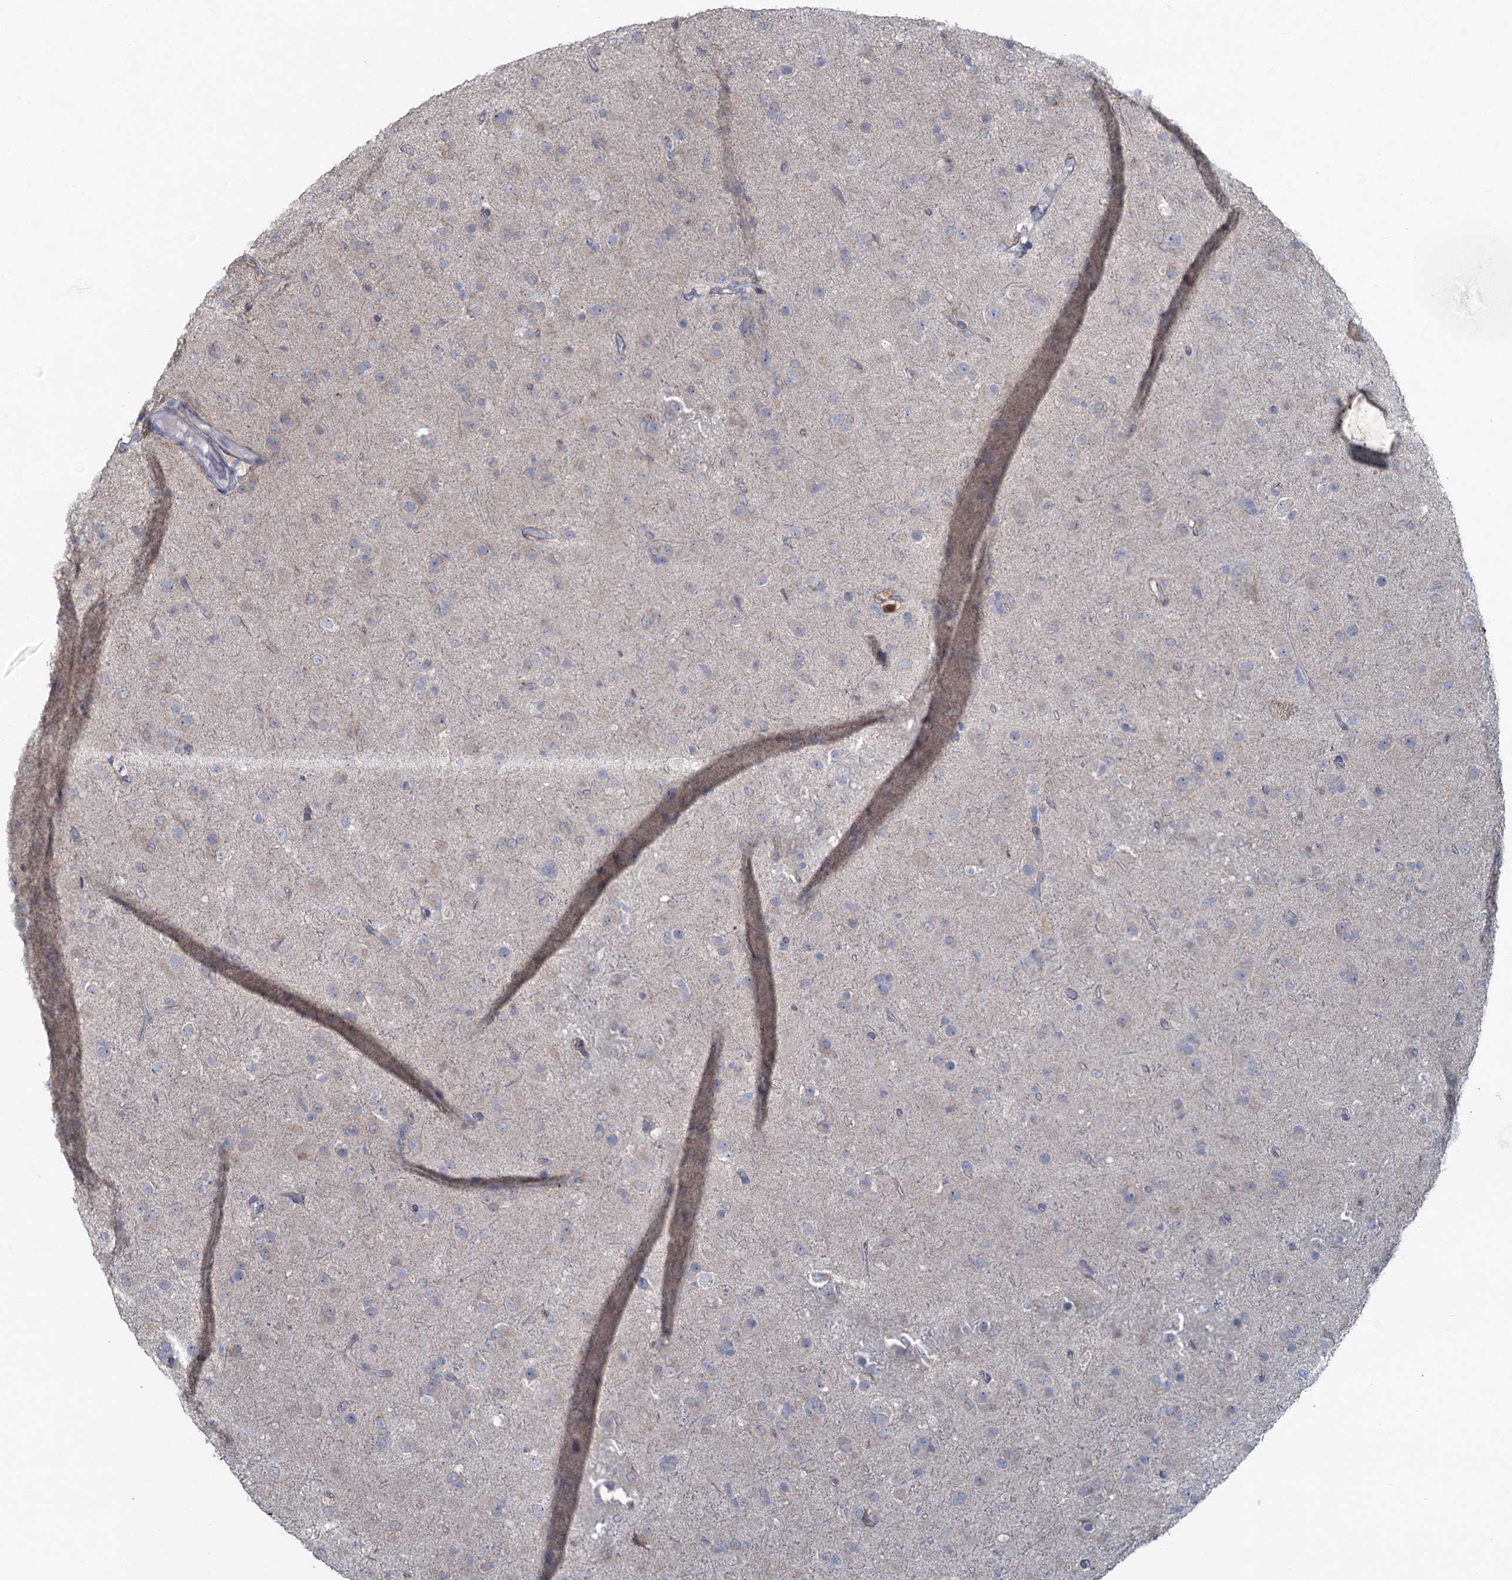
{"staining": {"intensity": "negative", "quantity": "none", "location": "none"}, "tissue": "glioma", "cell_type": "Tumor cells", "image_type": "cancer", "snomed": [{"axis": "morphology", "description": "Glioma, malignant, Low grade"}, {"axis": "topography", "description": "Brain"}], "caption": "Protein analysis of malignant glioma (low-grade) displays no significant positivity in tumor cells.", "gene": "TEX35", "patient": {"sex": "male", "age": 65}}